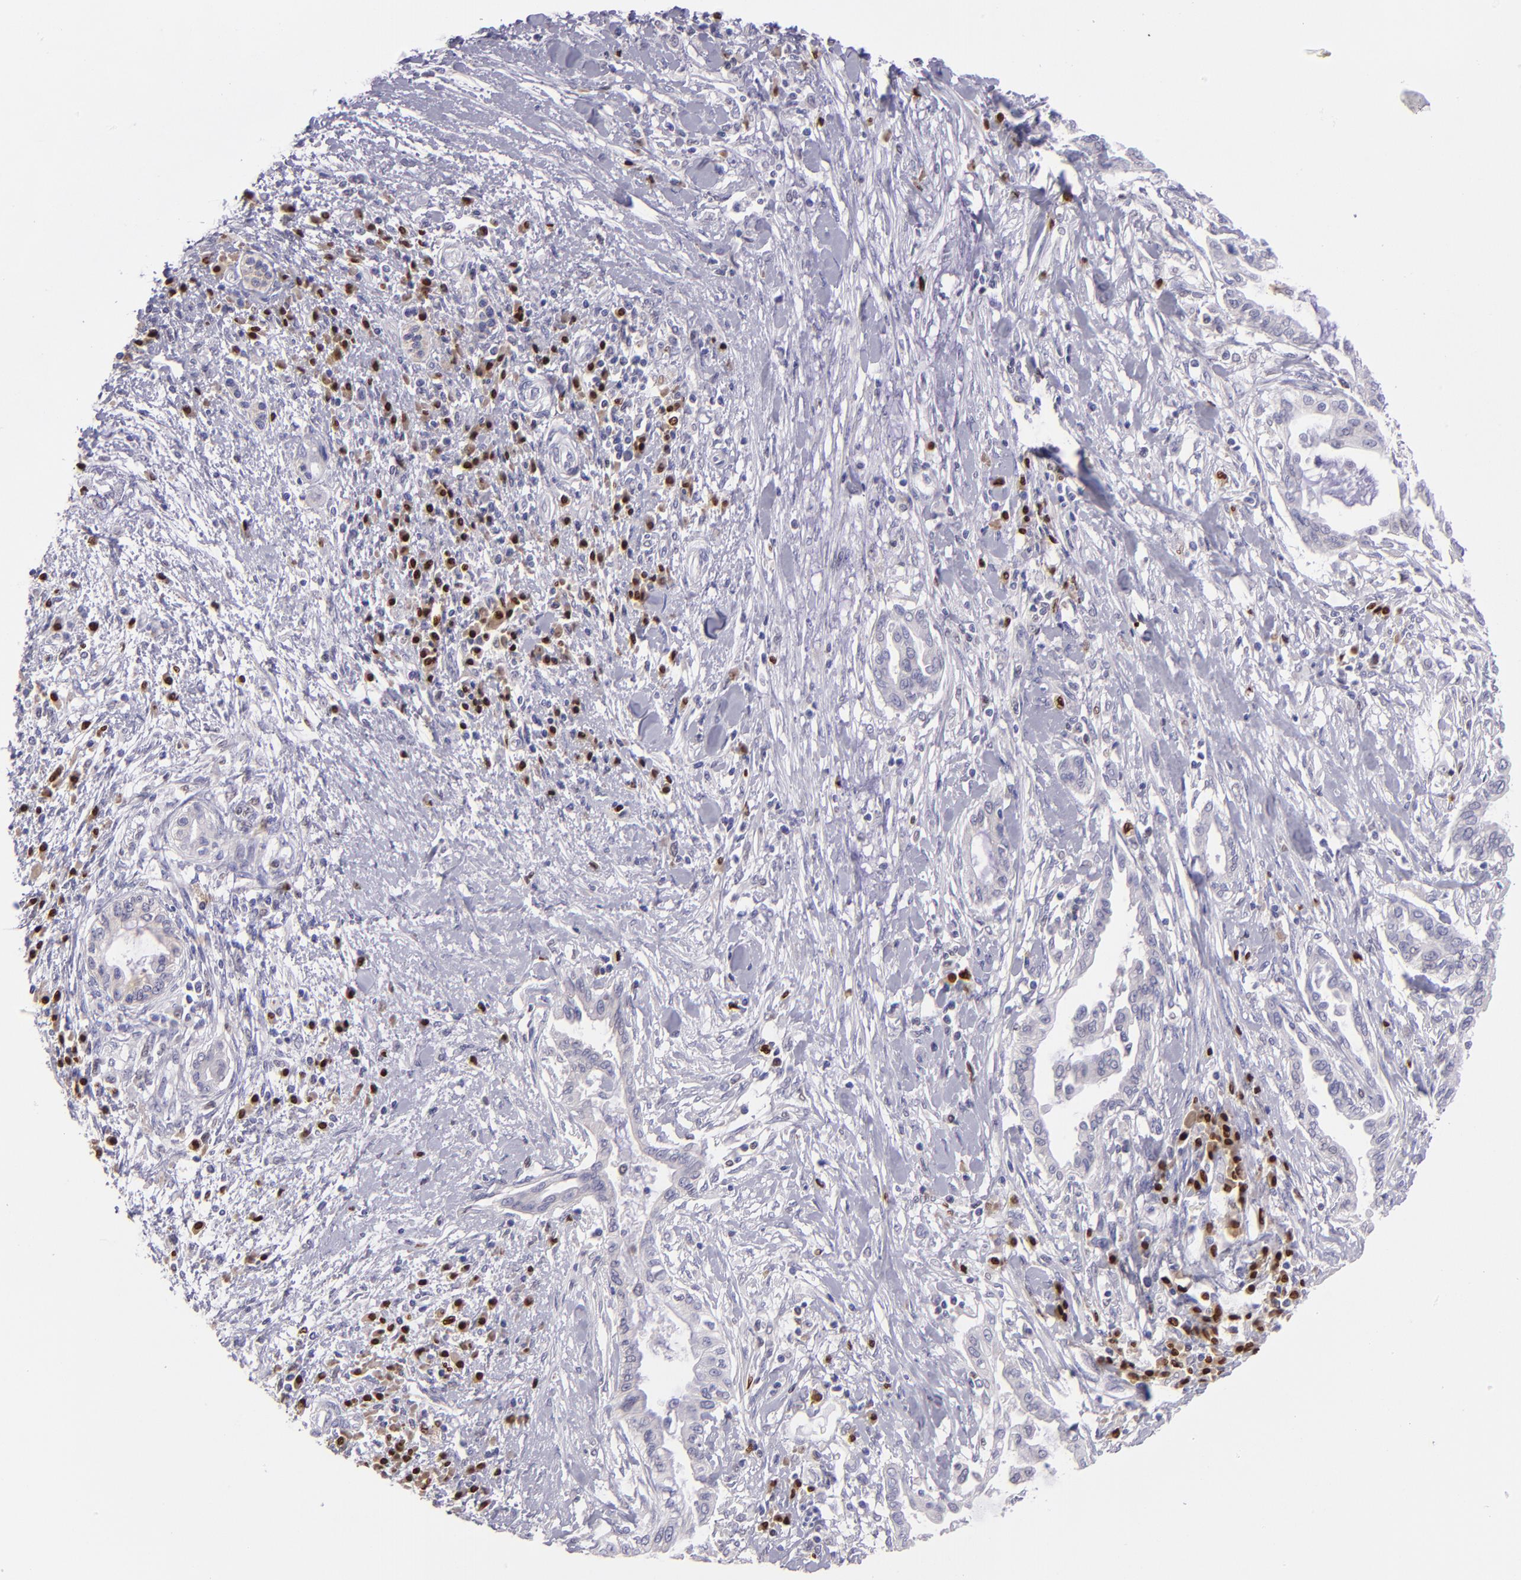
{"staining": {"intensity": "negative", "quantity": "none", "location": "none"}, "tissue": "pancreatic cancer", "cell_type": "Tumor cells", "image_type": "cancer", "snomed": [{"axis": "morphology", "description": "Adenocarcinoma, NOS"}, {"axis": "topography", "description": "Pancreas"}], "caption": "High power microscopy micrograph of an IHC photomicrograph of adenocarcinoma (pancreatic), revealing no significant expression in tumor cells. (Stains: DAB immunohistochemistry with hematoxylin counter stain, Microscopy: brightfield microscopy at high magnification).", "gene": "IRF8", "patient": {"sex": "female", "age": 64}}